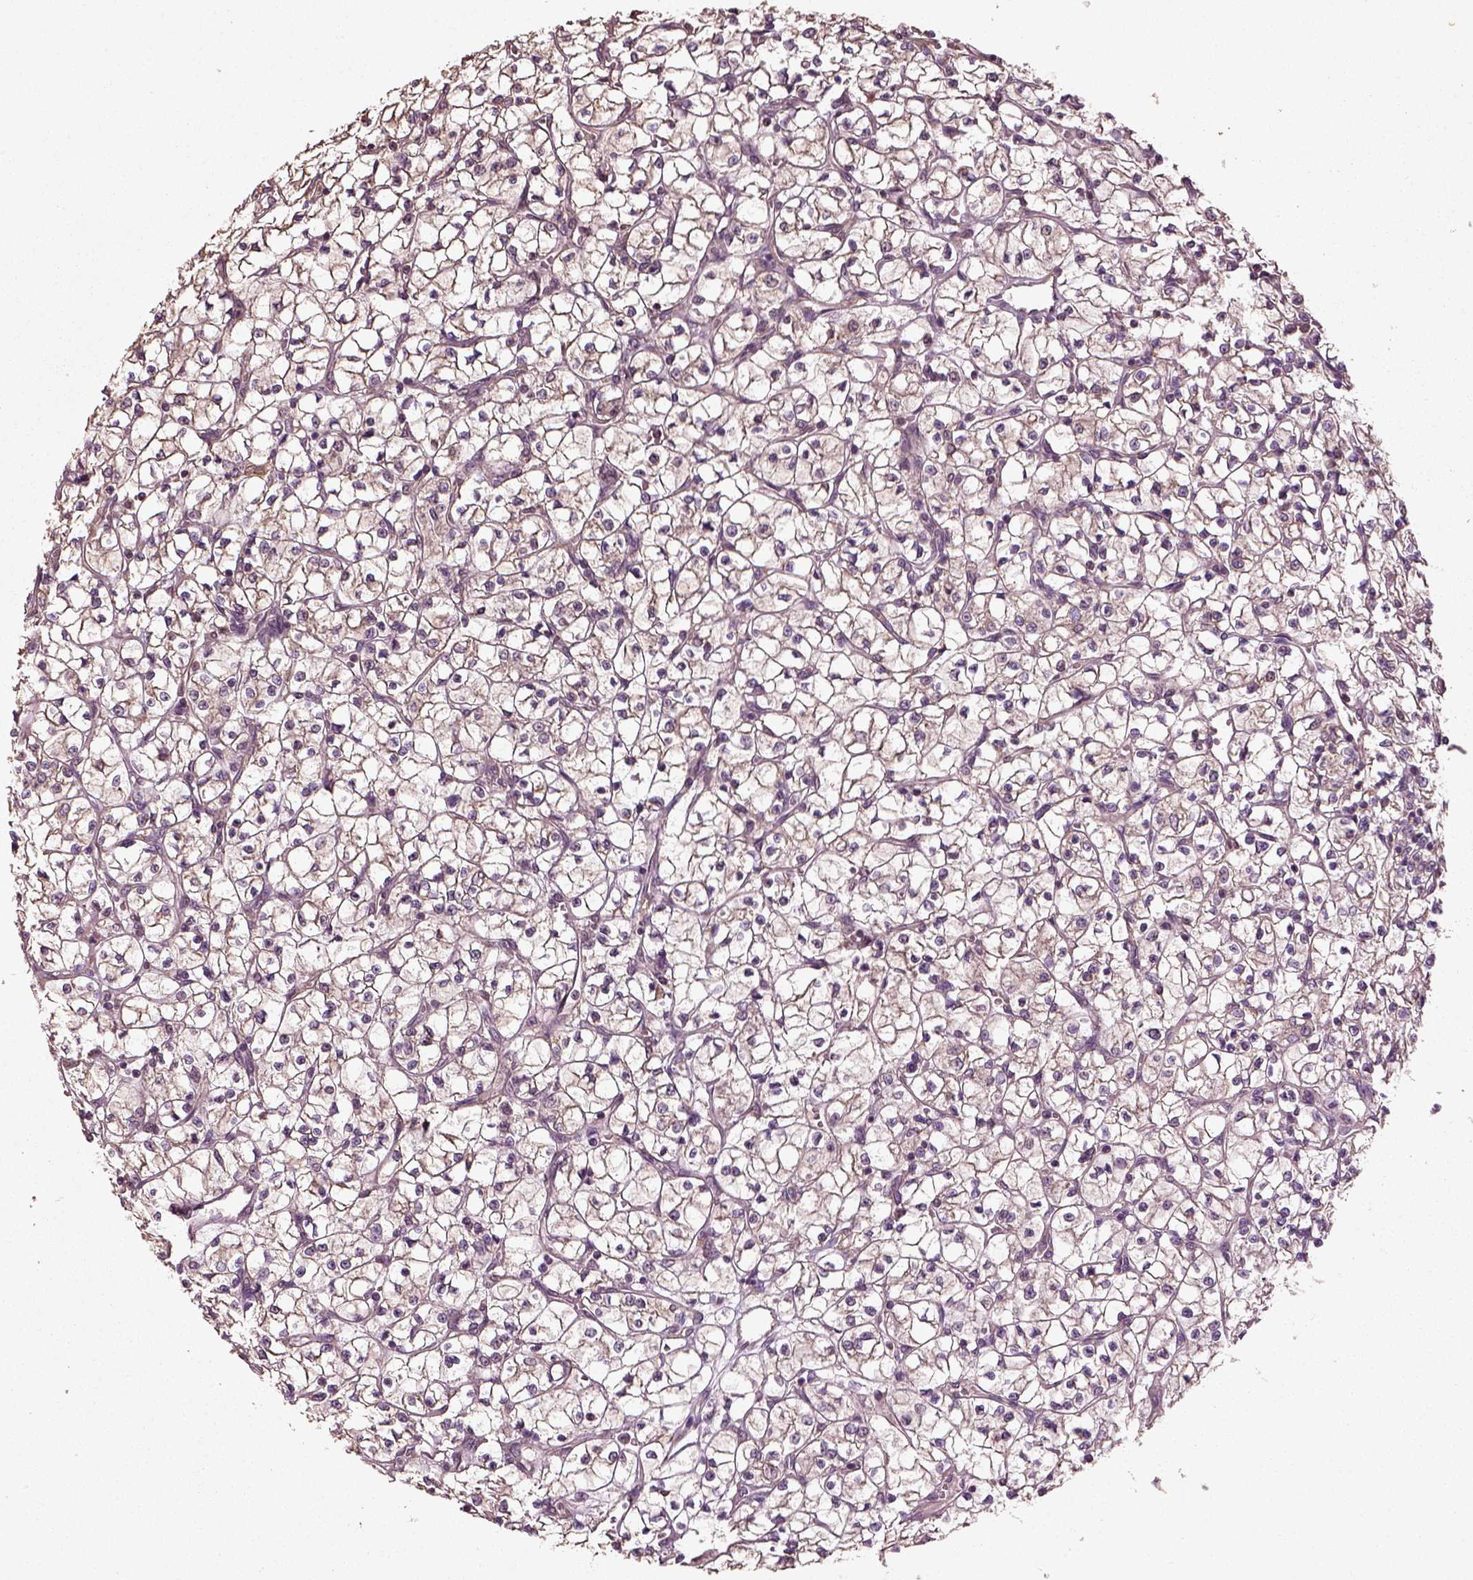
{"staining": {"intensity": "weak", "quantity": ">75%", "location": "cytoplasmic/membranous"}, "tissue": "renal cancer", "cell_type": "Tumor cells", "image_type": "cancer", "snomed": [{"axis": "morphology", "description": "Adenocarcinoma, NOS"}, {"axis": "topography", "description": "Kidney"}], "caption": "Weak cytoplasmic/membranous expression for a protein is appreciated in approximately >75% of tumor cells of renal cancer (adenocarcinoma) using IHC.", "gene": "ERV3-1", "patient": {"sex": "female", "age": 64}}